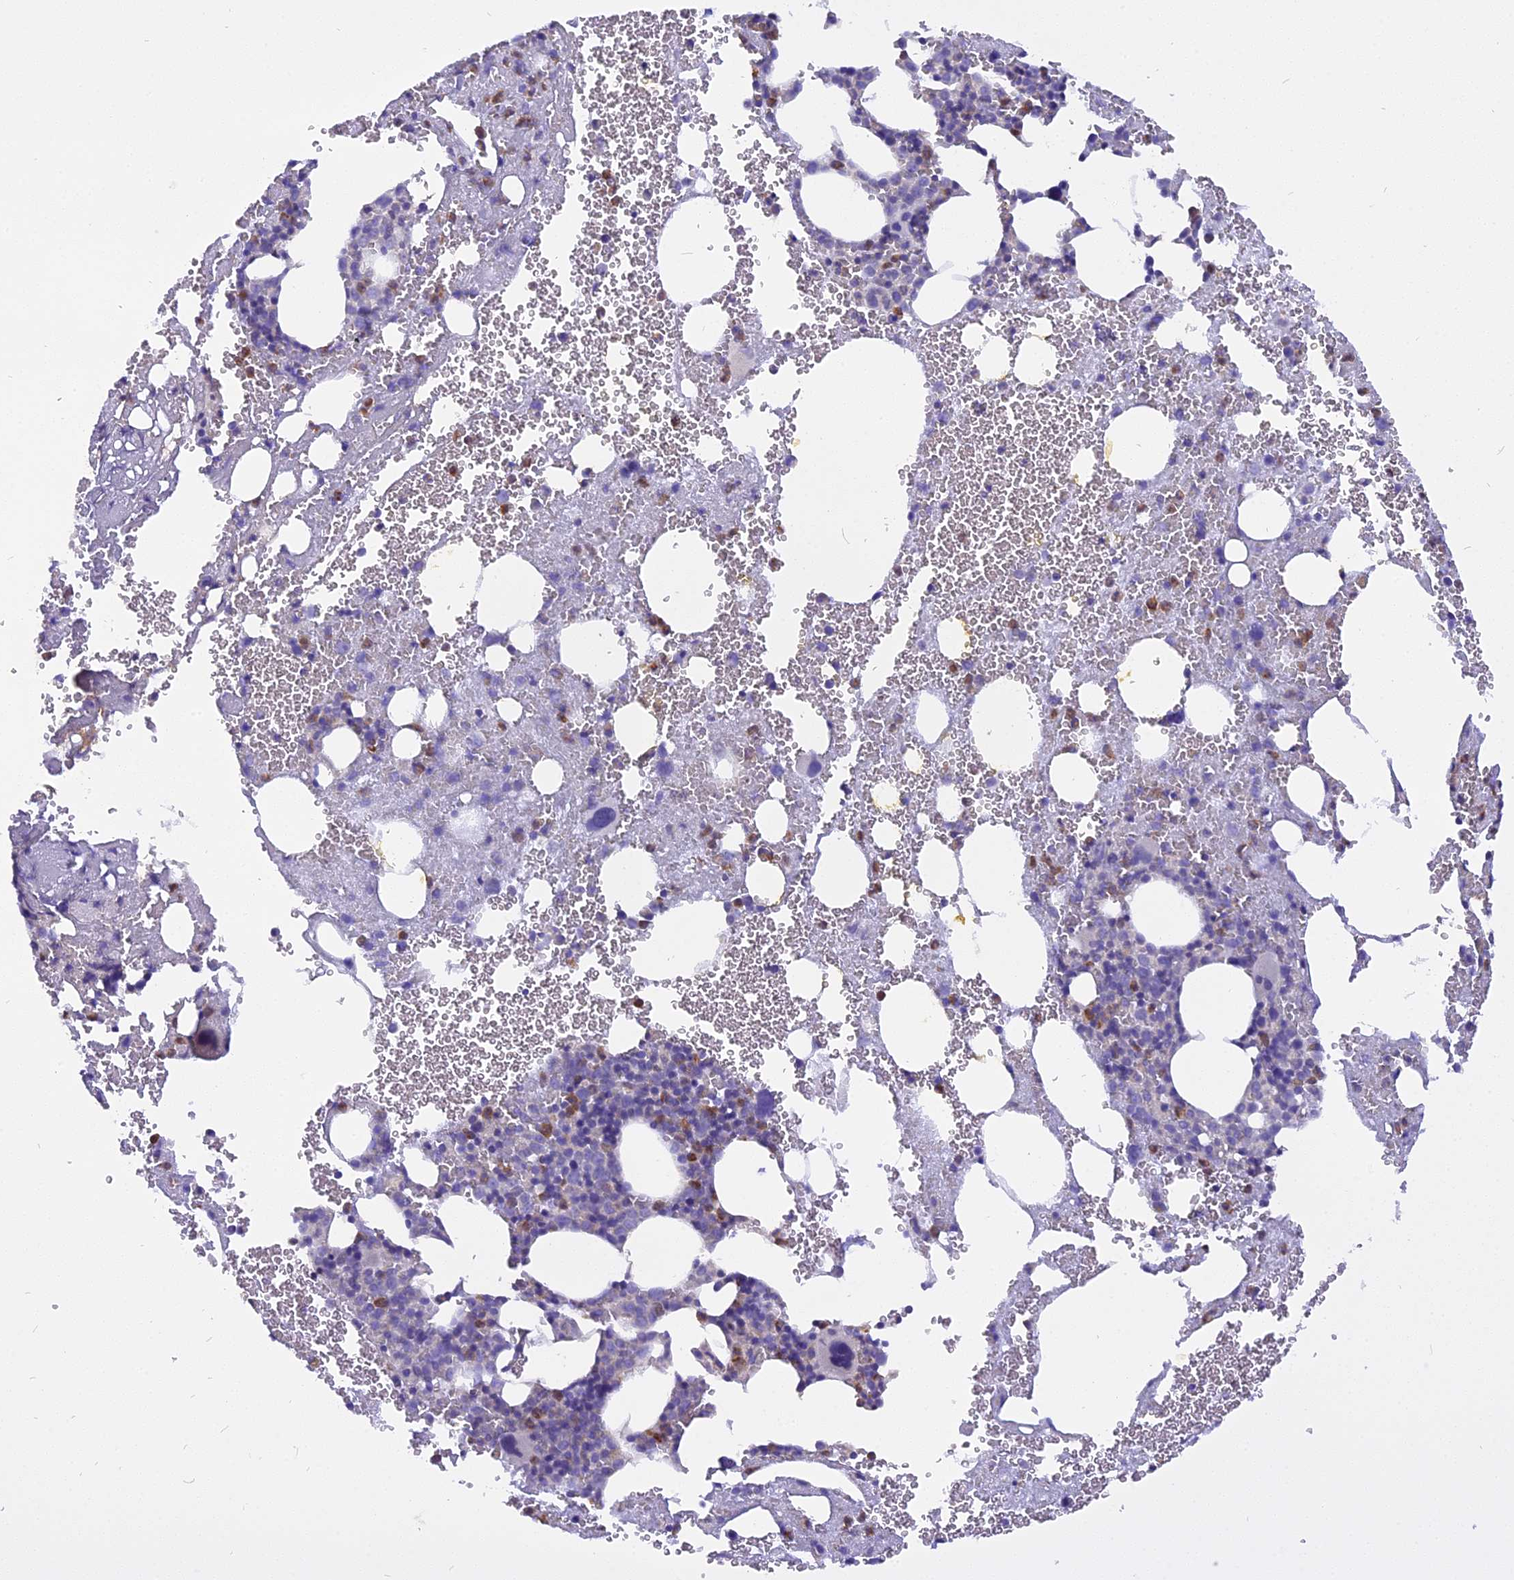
{"staining": {"intensity": "moderate", "quantity": "<25%", "location": "cytoplasmic/membranous"}, "tissue": "bone marrow", "cell_type": "Hematopoietic cells", "image_type": "normal", "snomed": [{"axis": "morphology", "description": "Normal tissue, NOS"}, {"axis": "topography", "description": "Bone marrow"}], "caption": "Immunohistochemistry photomicrograph of normal bone marrow stained for a protein (brown), which demonstrates low levels of moderate cytoplasmic/membranous staining in about <25% of hematopoietic cells.", "gene": "TRIM3", "patient": {"sex": "male", "age": 61}}